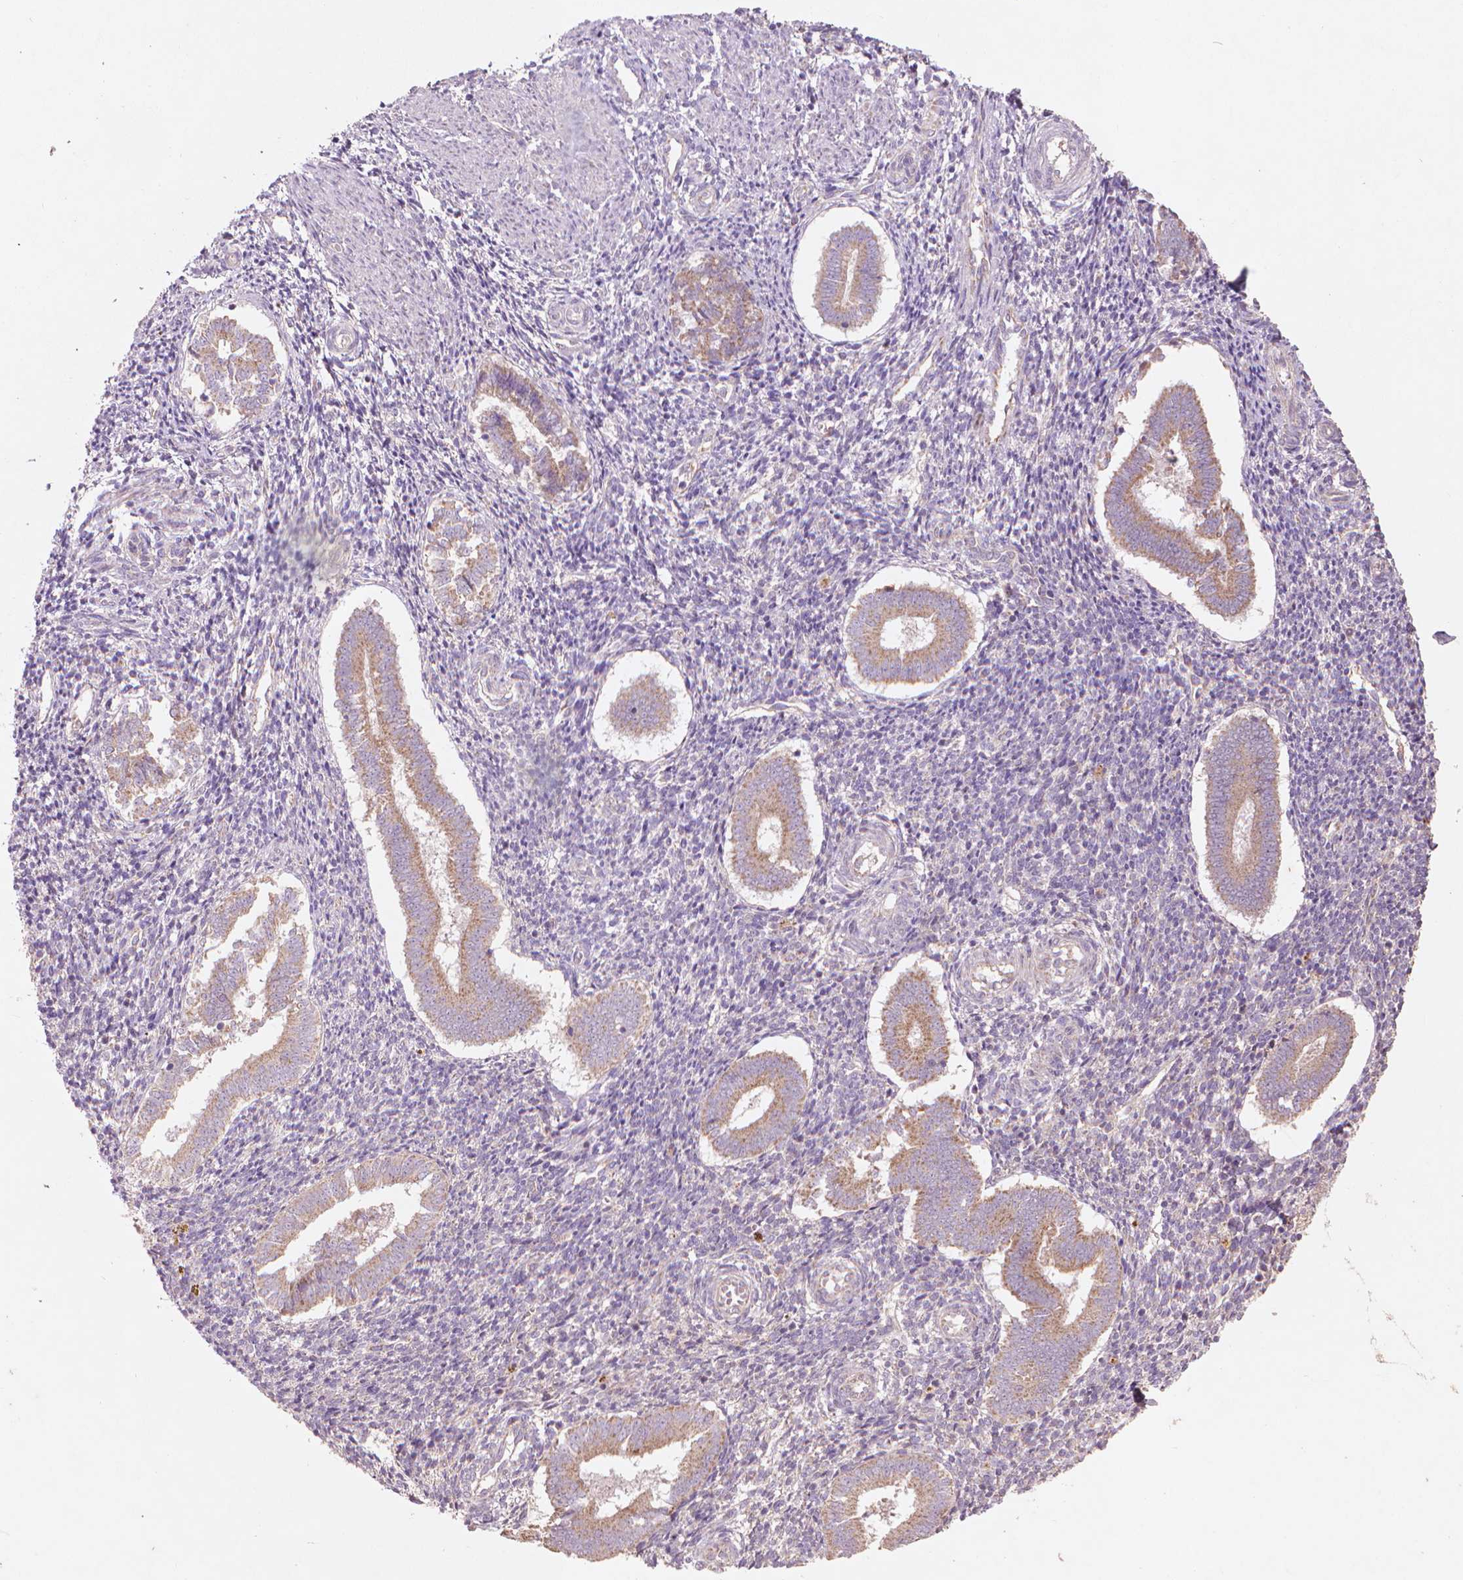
{"staining": {"intensity": "weak", "quantity": "25%-75%", "location": "cytoplasmic/membranous"}, "tissue": "endometrium", "cell_type": "Cells in endometrial stroma", "image_type": "normal", "snomed": [{"axis": "morphology", "description": "Normal tissue, NOS"}, {"axis": "topography", "description": "Endometrium"}], "caption": "An immunohistochemistry (IHC) photomicrograph of normal tissue is shown. Protein staining in brown shows weak cytoplasmic/membranous positivity in endometrium within cells in endometrial stroma.", "gene": "NLRX1", "patient": {"sex": "female", "age": 25}}